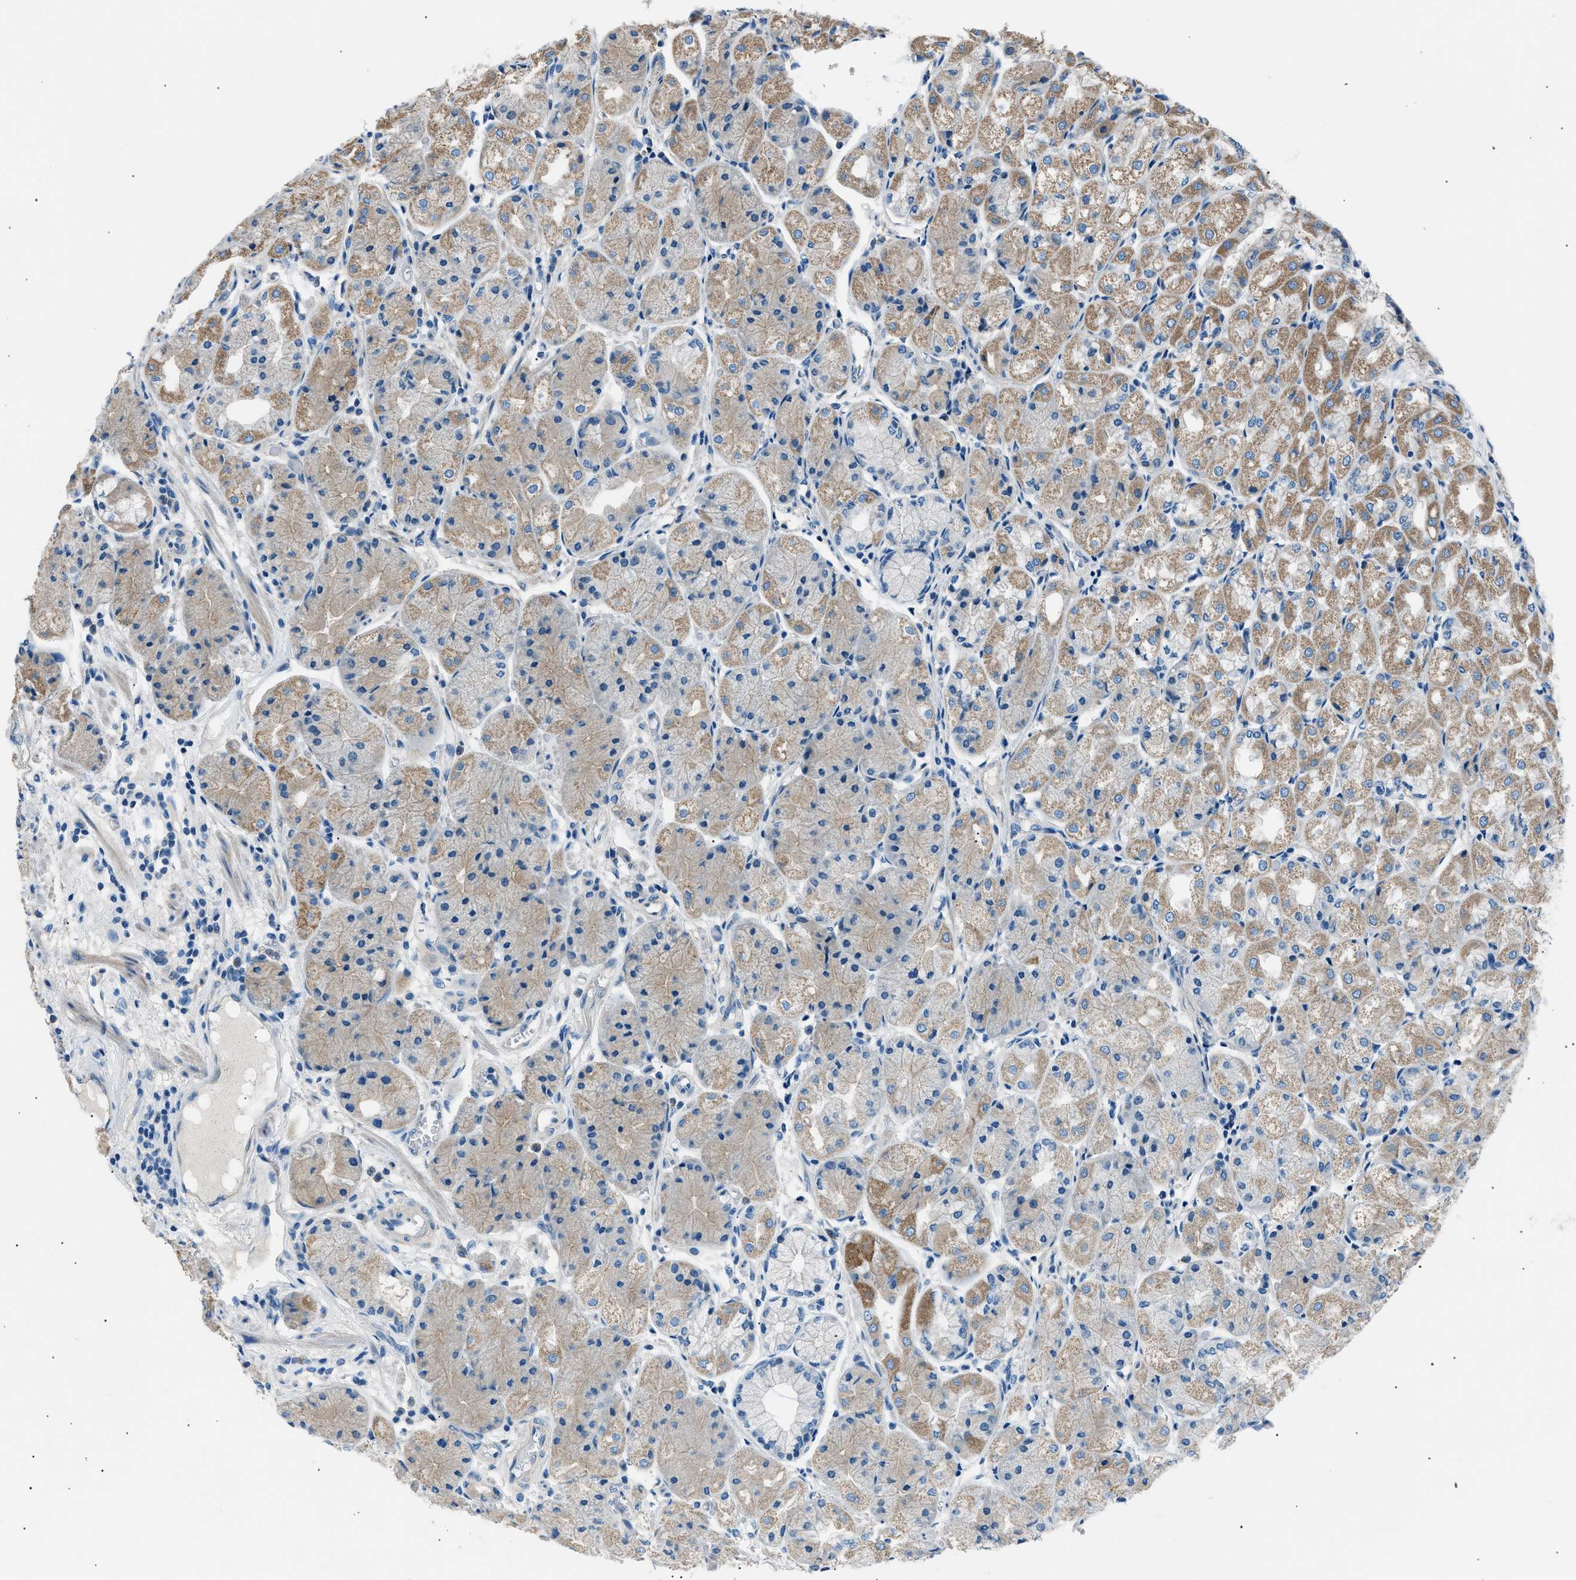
{"staining": {"intensity": "moderate", "quantity": "25%-75%", "location": "cytoplasmic/membranous"}, "tissue": "stomach", "cell_type": "Glandular cells", "image_type": "normal", "snomed": [{"axis": "morphology", "description": "Normal tissue, NOS"}, {"axis": "topography", "description": "Stomach, upper"}], "caption": "IHC histopathology image of normal stomach: stomach stained using immunohistochemistry displays medium levels of moderate protein expression localized specifically in the cytoplasmic/membranous of glandular cells, appearing as a cytoplasmic/membranous brown color.", "gene": "LRRC37B", "patient": {"sex": "male", "age": 72}}